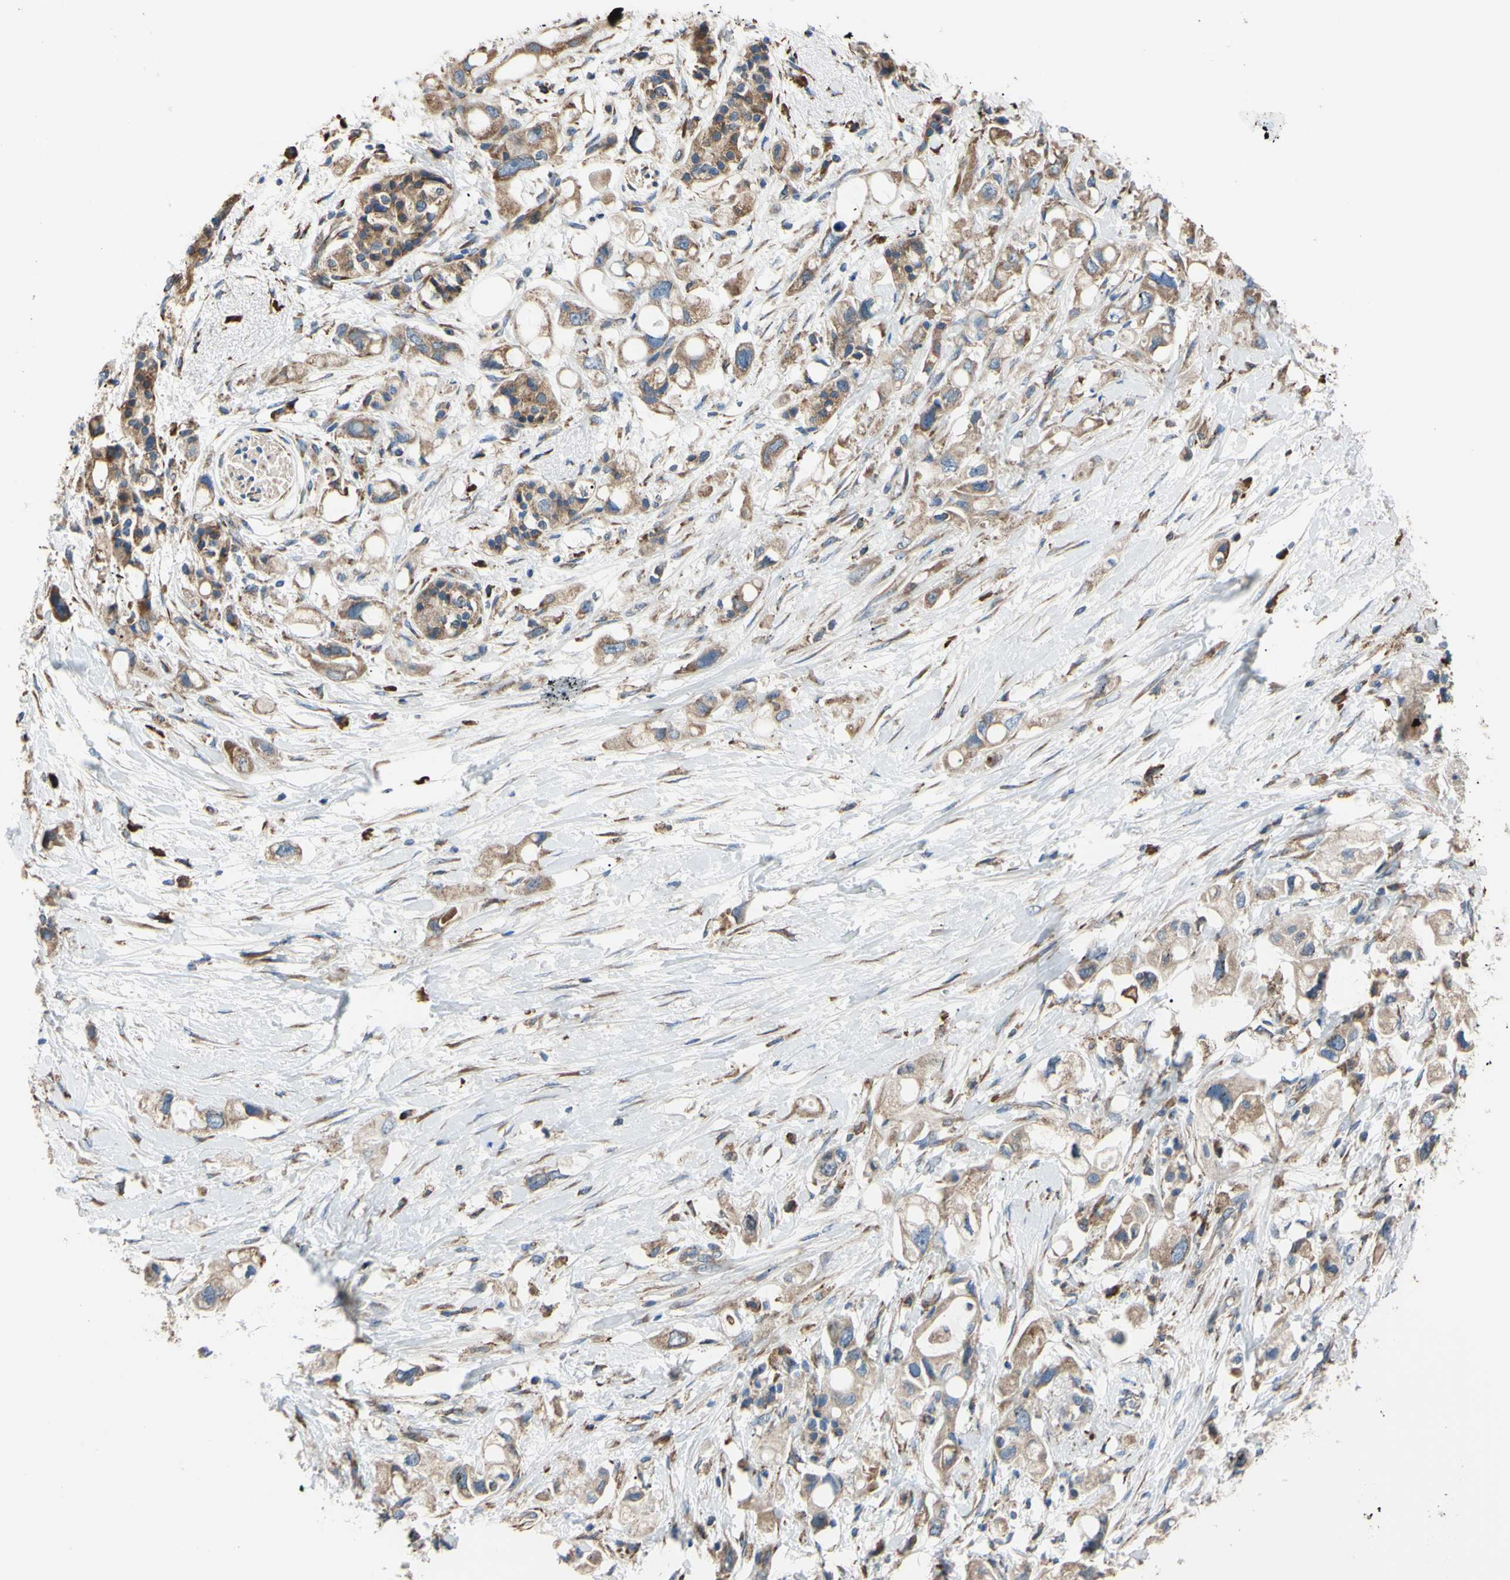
{"staining": {"intensity": "weak", "quantity": ">75%", "location": "cytoplasmic/membranous"}, "tissue": "pancreatic cancer", "cell_type": "Tumor cells", "image_type": "cancer", "snomed": [{"axis": "morphology", "description": "Adenocarcinoma, NOS"}, {"axis": "topography", "description": "Pancreas"}], "caption": "Protein expression analysis of human adenocarcinoma (pancreatic) reveals weak cytoplasmic/membranous staining in approximately >75% of tumor cells. (Stains: DAB in brown, nuclei in blue, Microscopy: brightfield microscopy at high magnification).", "gene": "BMF", "patient": {"sex": "female", "age": 56}}